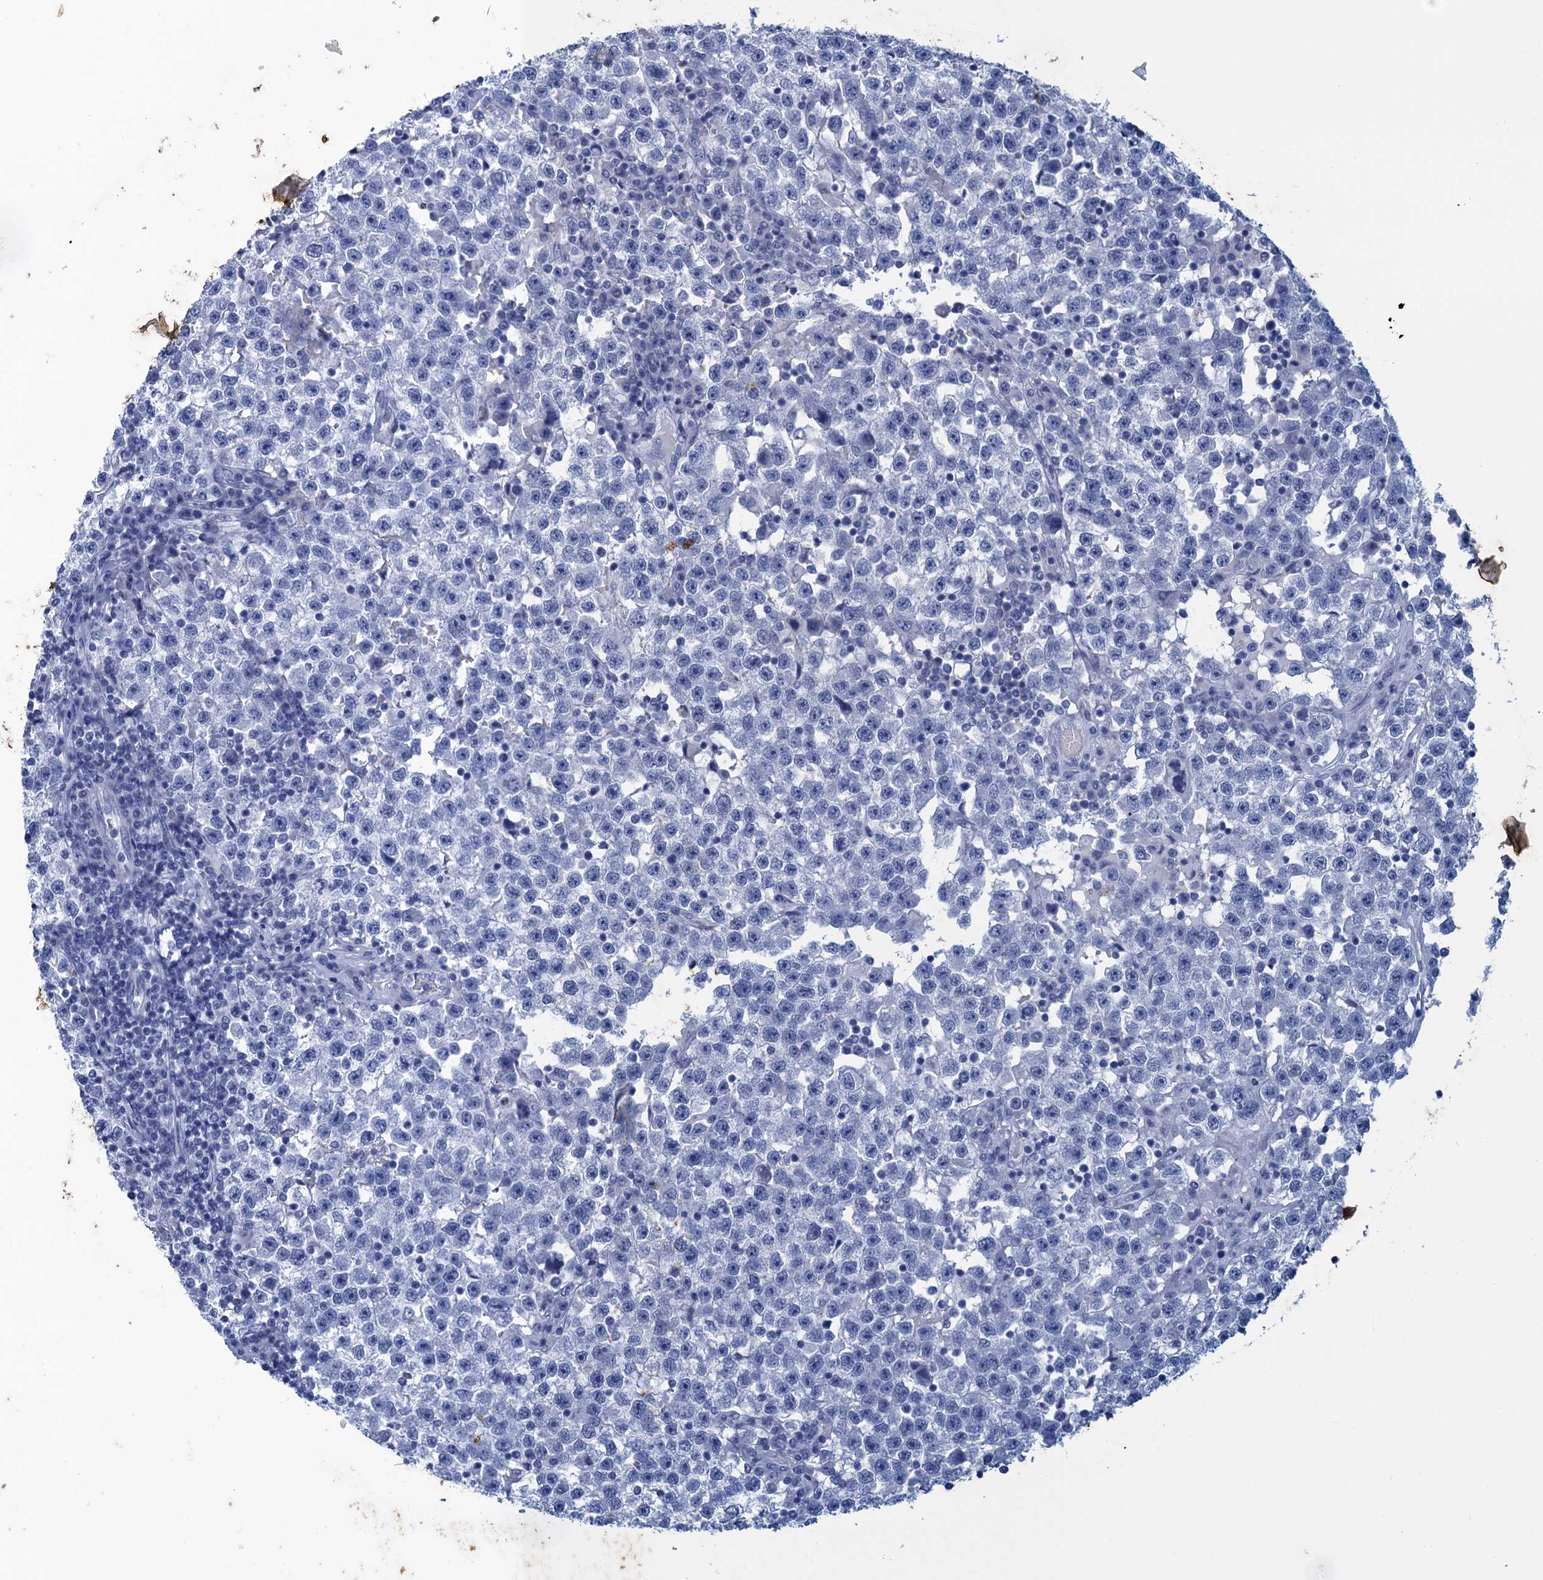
{"staining": {"intensity": "negative", "quantity": "none", "location": "none"}, "tissue": "testis cancer", "cell_type": "Tumor cells", "image_type": "cancer", "snomed": [{"axis": "morphology", "description": "Seminoma, NOS"}, {"axis": "topography", "description": "Testis"}], "caption": "The image reveals no significant positivity in tumor cells of seminoma (testis).", "gene": "SCEL", "patient": {"sex": "male", "age": 22}}